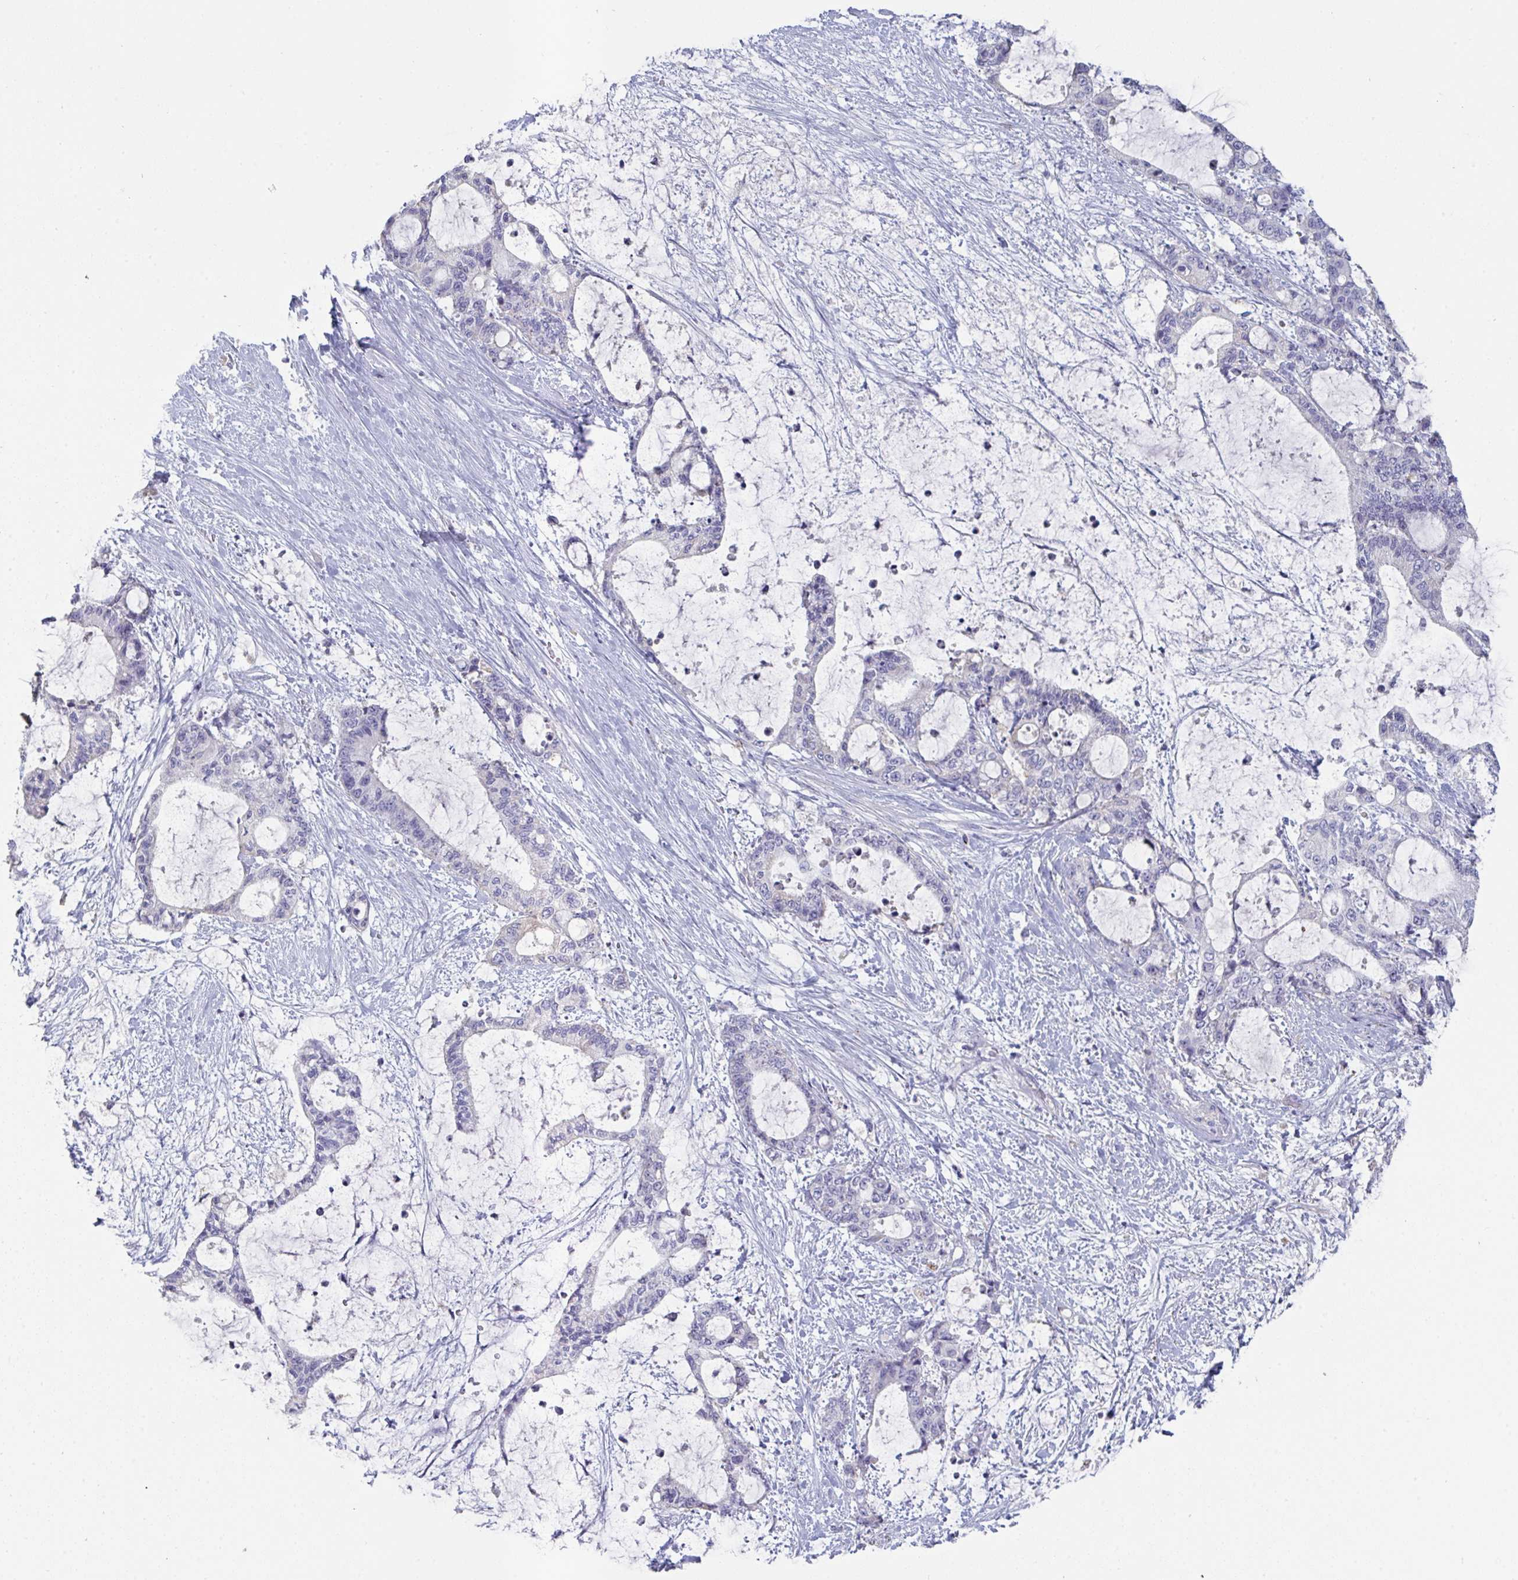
{"staining": {"intensity": "negative", "quantity": "none", "location": "none"}, "tissue": "liver cancer", "cell_type": "Tumor cells", "image_type": "cancer", "snomed": [{"axis": "morphology", "description": "Normal tissue, NOS"}, {"axis": "morphology", "description": "Cholangiocarcinoma"}, {"axis": "topography", "description": "Liver"}, {"axis": "topography", "description": "Peripheral nerve tissue"}], "caption": "Immunohistochemistry (IHC) histopathology image of human liver cancer stained for a protein (brown), which displays no staining in tumor cells.", "gene": "HGFAC", "patient": {"sex": "female", "age": 73}}